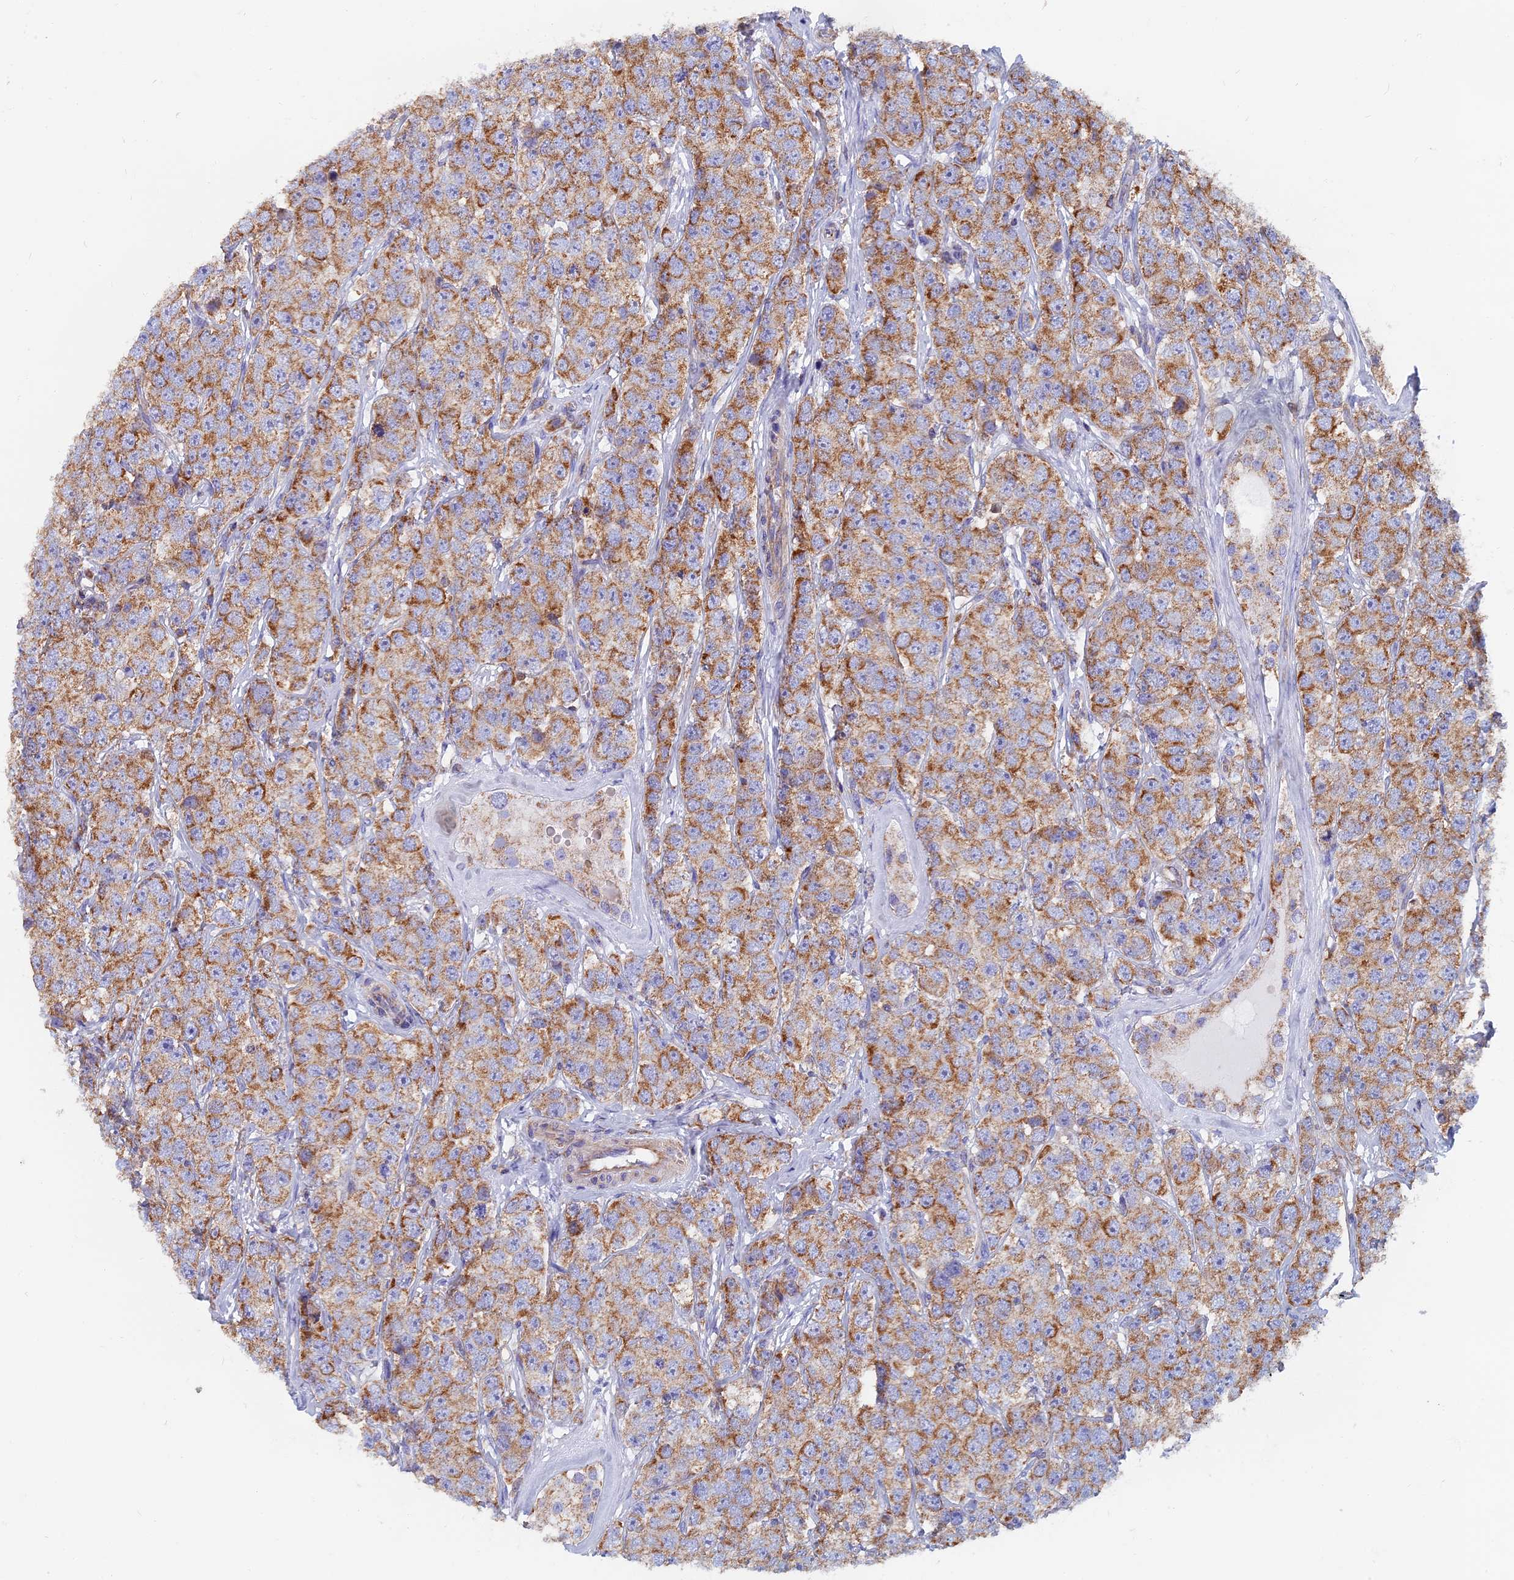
{"staining": {"intensity": "moderate", "quantity": ">75%", "location": "cytoplasmic/membranous"}, "tissue": "testis cancer", "cell_type": "Tumor cells", "image_type": "cancer", "snomed": [{"axis": "morphology", "description": "Seminoma, NOS"}, {"axis": "topography", "description": "Testis"}], "caption": "Human testis cancer (seminoma) stained for a protein (brown) demonstrates moderate cytoplasmic/membranous positive staining in about >75% of tumor cells.", "gene": "HSD17B8", "patient": {"sex": "male", "age": 28}}